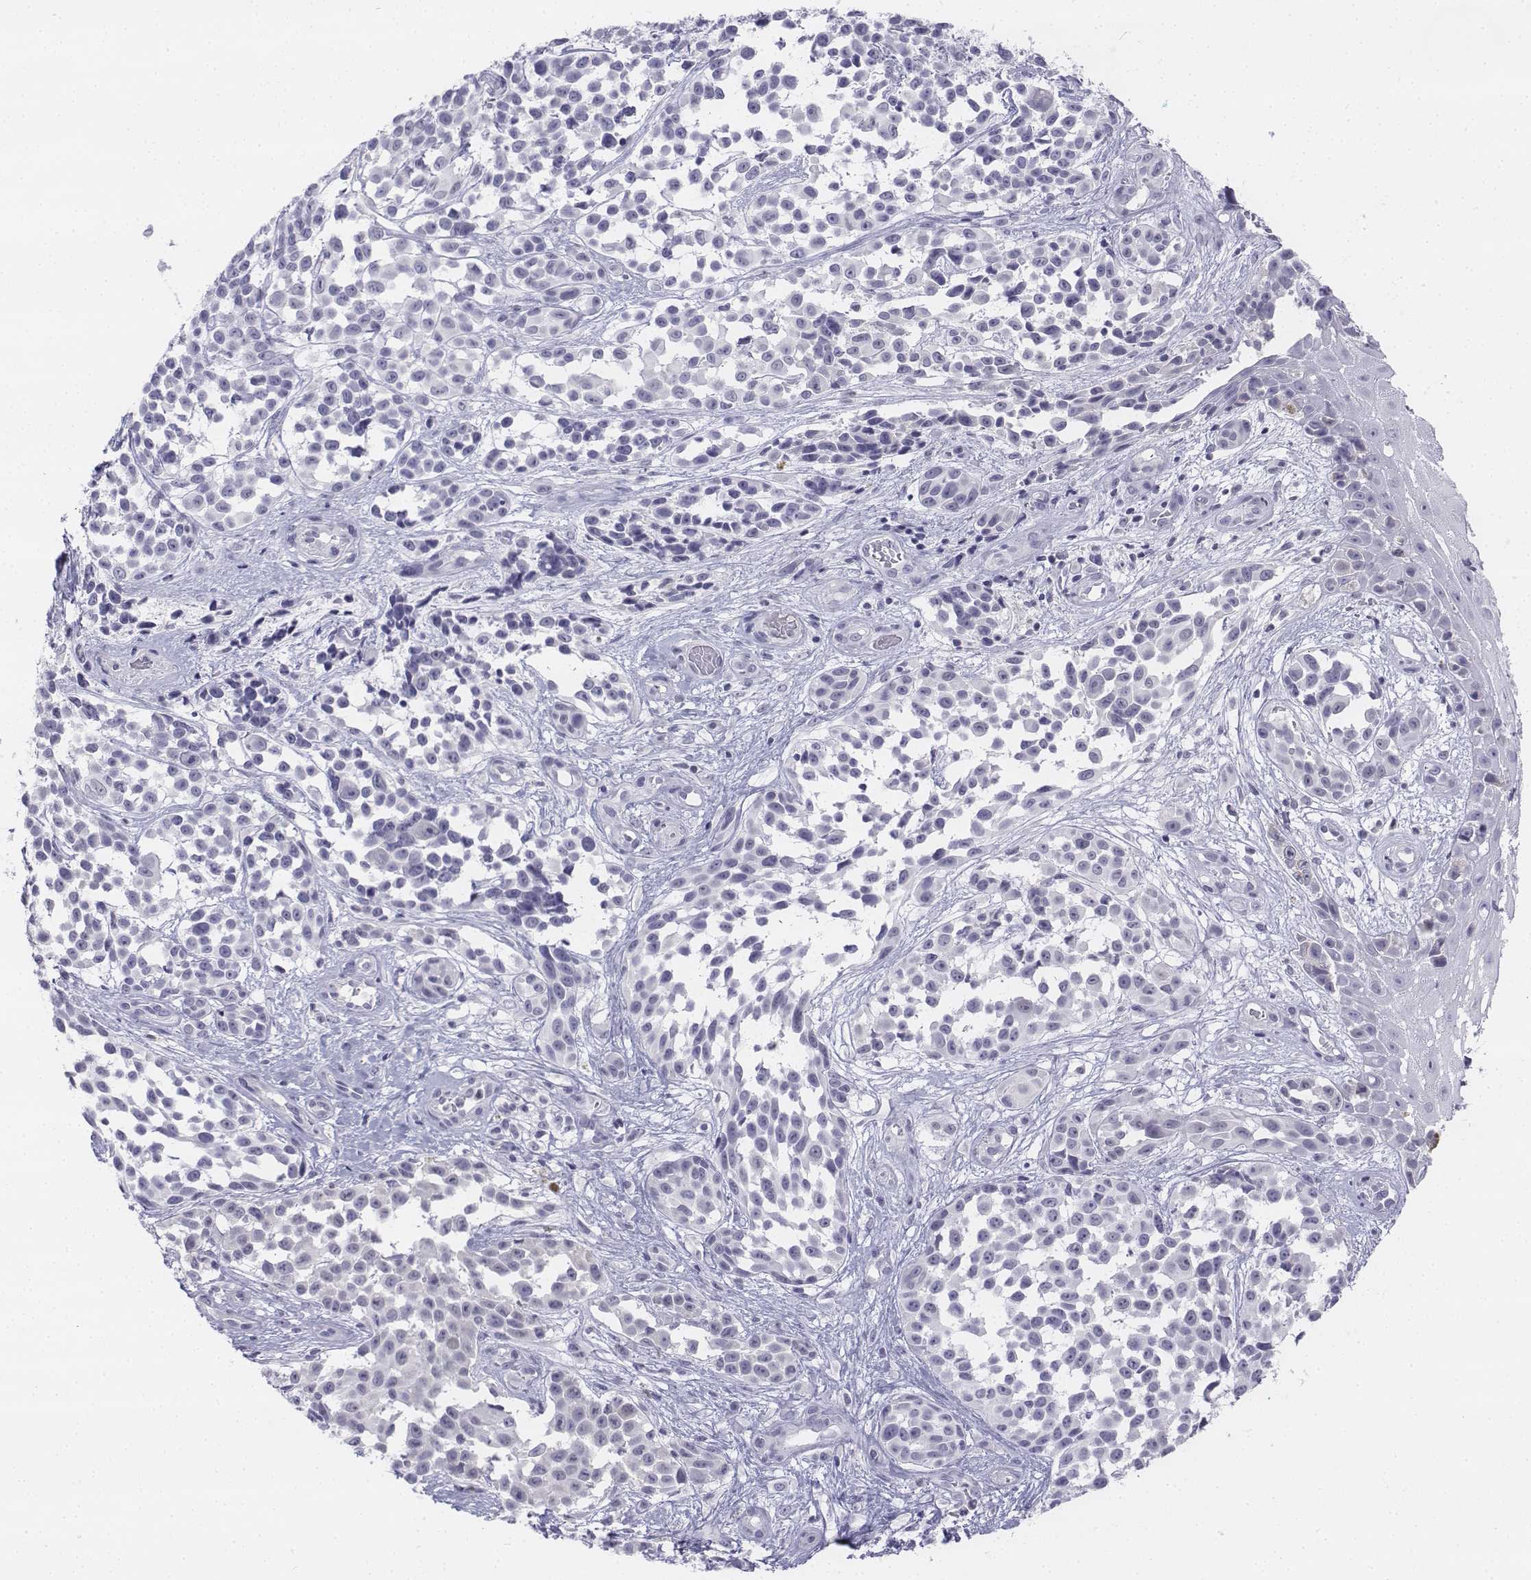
{"staining": {"intensity": "negative", "quantity": "none", "location": "none"}, "tissue": "melanoma", "cell_type": "Tumor cells", "image_type": "cancer", "snomed": [{"axis": "morphology", "description": "Malignant melanoma, NOS"}, {"axis": "topography", "description": "Skin"}], "caption": "Malignant melanoma was stained to show a protein in brown. There is no significant expression in tumor cells.", "gene": "UCN2", "patient": {"sex": "female", "age": 88}}